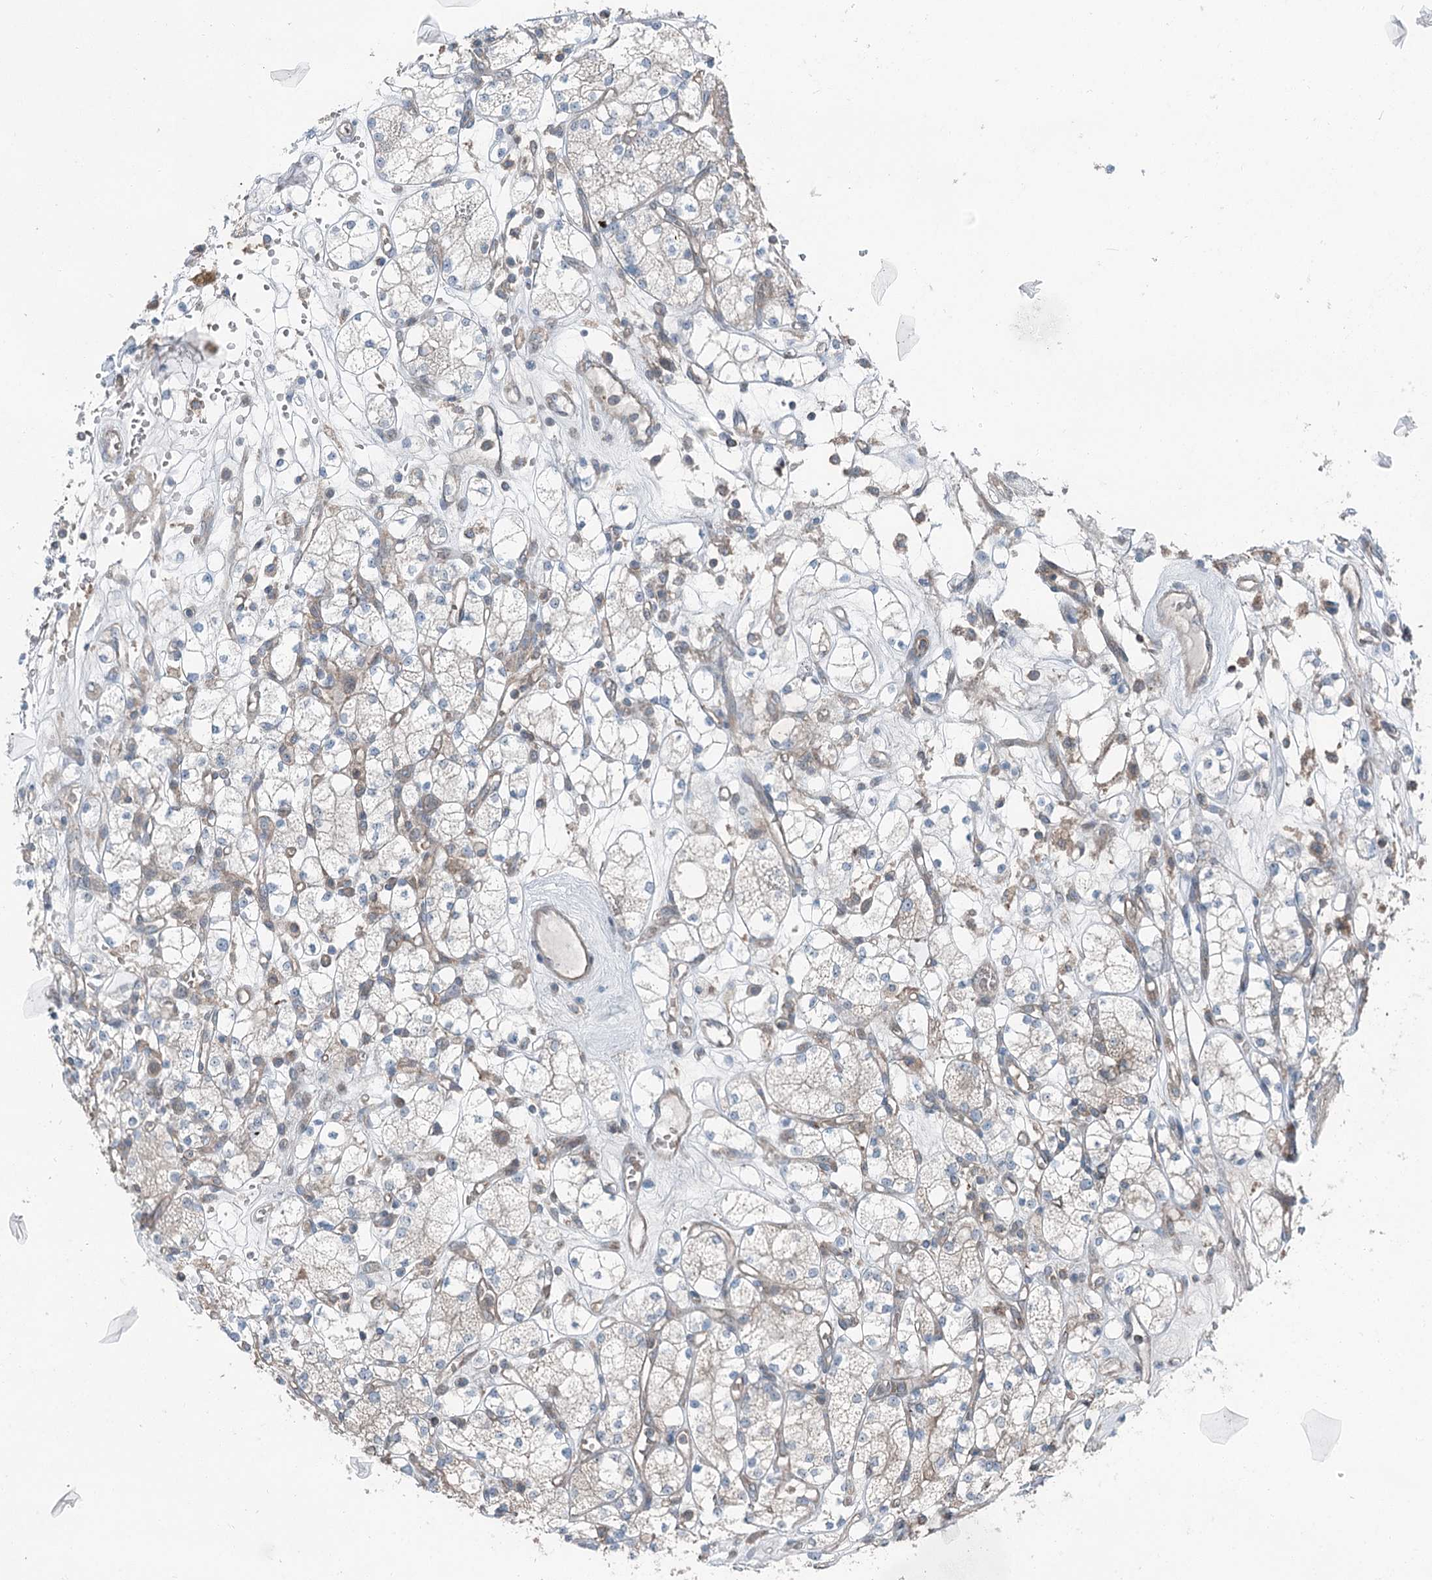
{"staining": {"intensity": "negative", "quantity": "none", "location": "none"}, "tissue": "renal cancer", "cell_type": "Tumor cells", "image_type": "cancer", "snomed": [{"axis": "morphology", "description": "Adenocarcinoma, NOS"}, {"axis": "topography", "description": "Kidney"}], "caption": "IHC of renal cancer (adenocarcinoma) shows no positivity in tumor cells. Nuclei are stained in blue.", "gene": "SKIC3", "patient": {"sex": "male", "age": 77}}